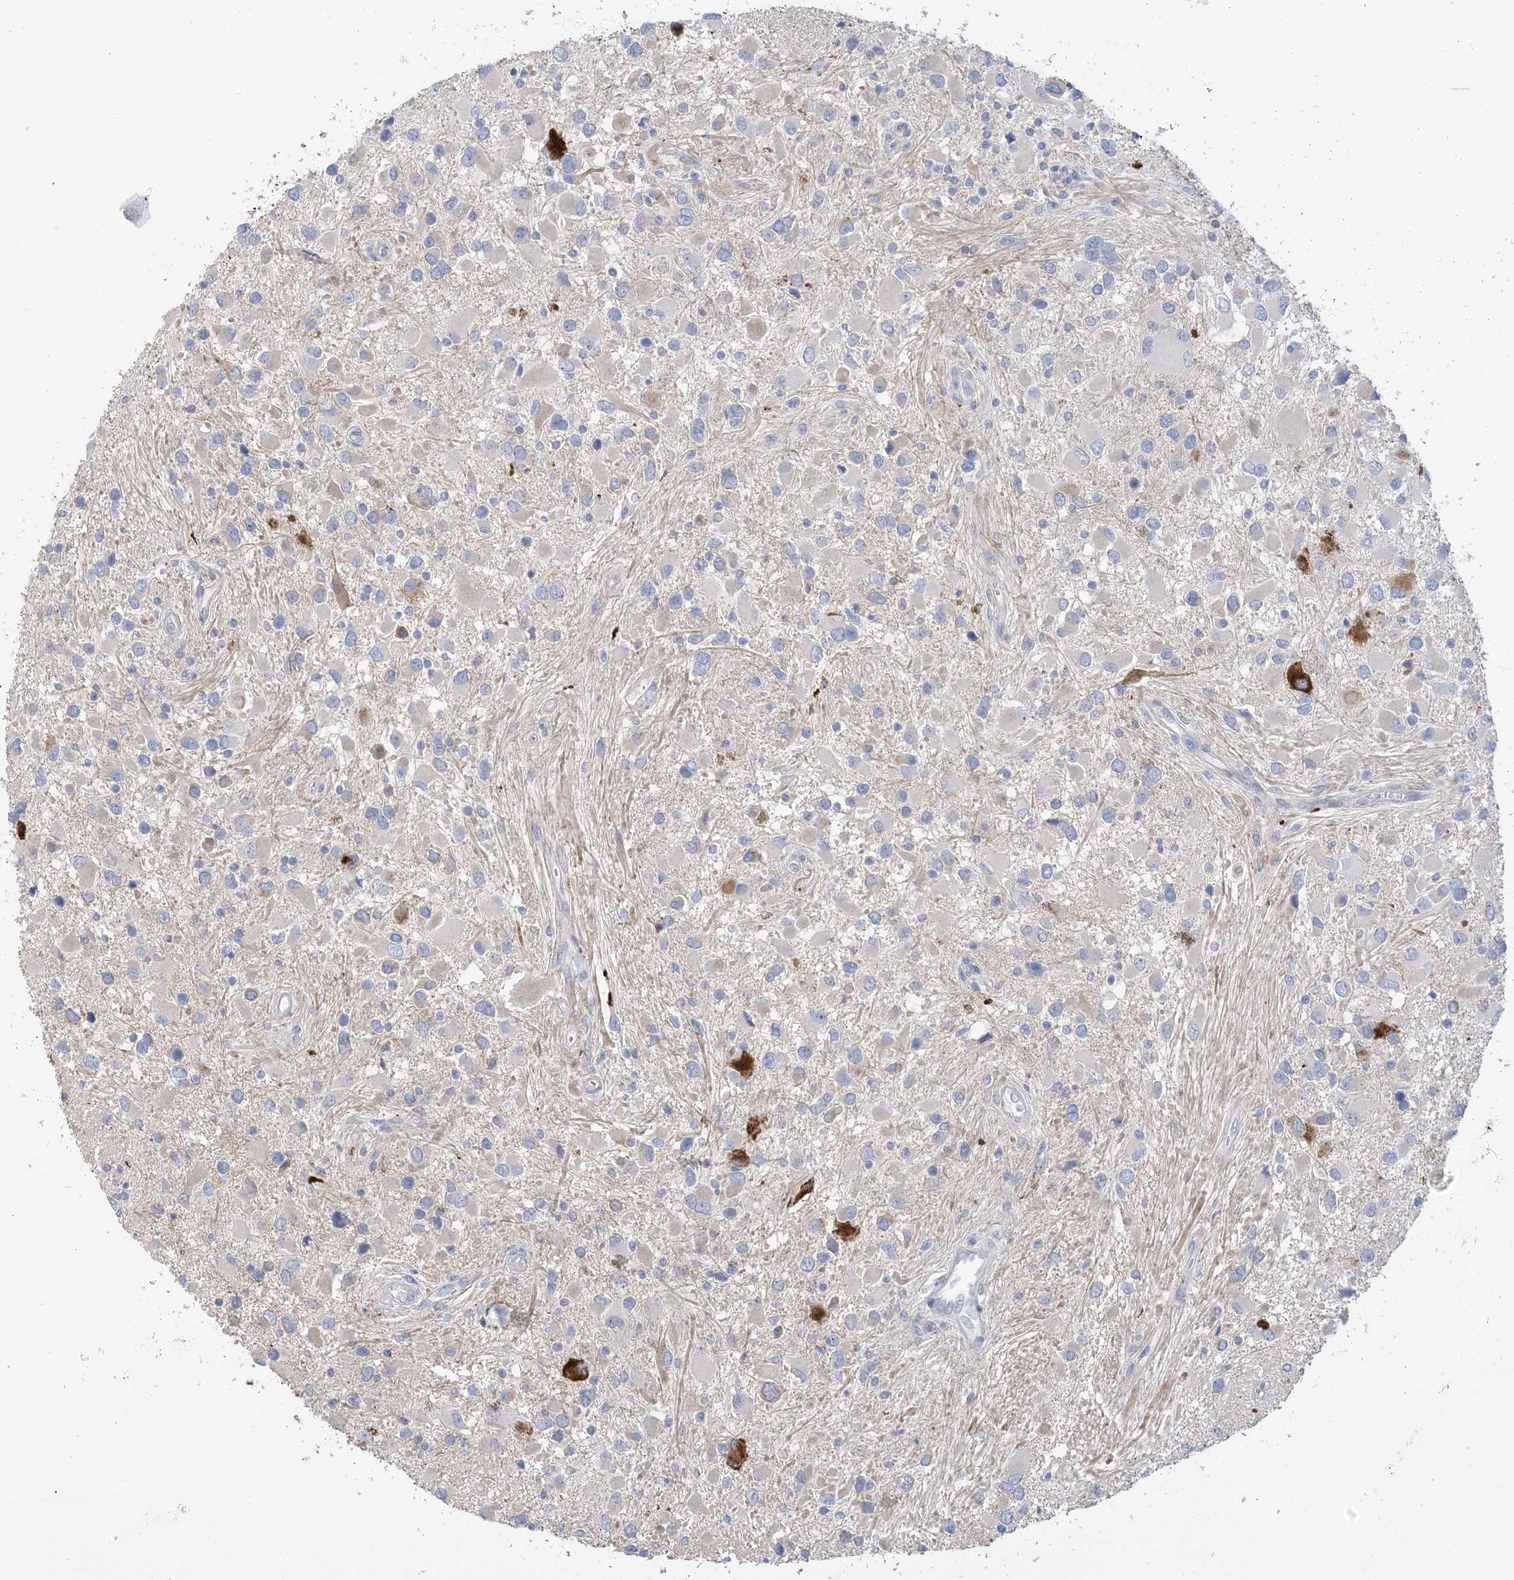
{"staining": {"intensity": "negative", "quantity": "none", "location": "none"}, "tissue": "glioma", "cell_type": "Tumor cells", "image_type": "cancer", "snomed": [{"axis": "morphology", "description": "Glioma, malignant, High grade"}, {"axis": "topography", "description": "Brain"}], "caption": "Immunohistochemical staining of human malignant high-grade glioma reveals no significant staining in tumor cells. (DAB (3,3'-diaminobenzidine) IHC visualized using brightfield microscopy, high magnification).", "gene": "TTYH1", "patient": {"sex": "male", "age": 53}}